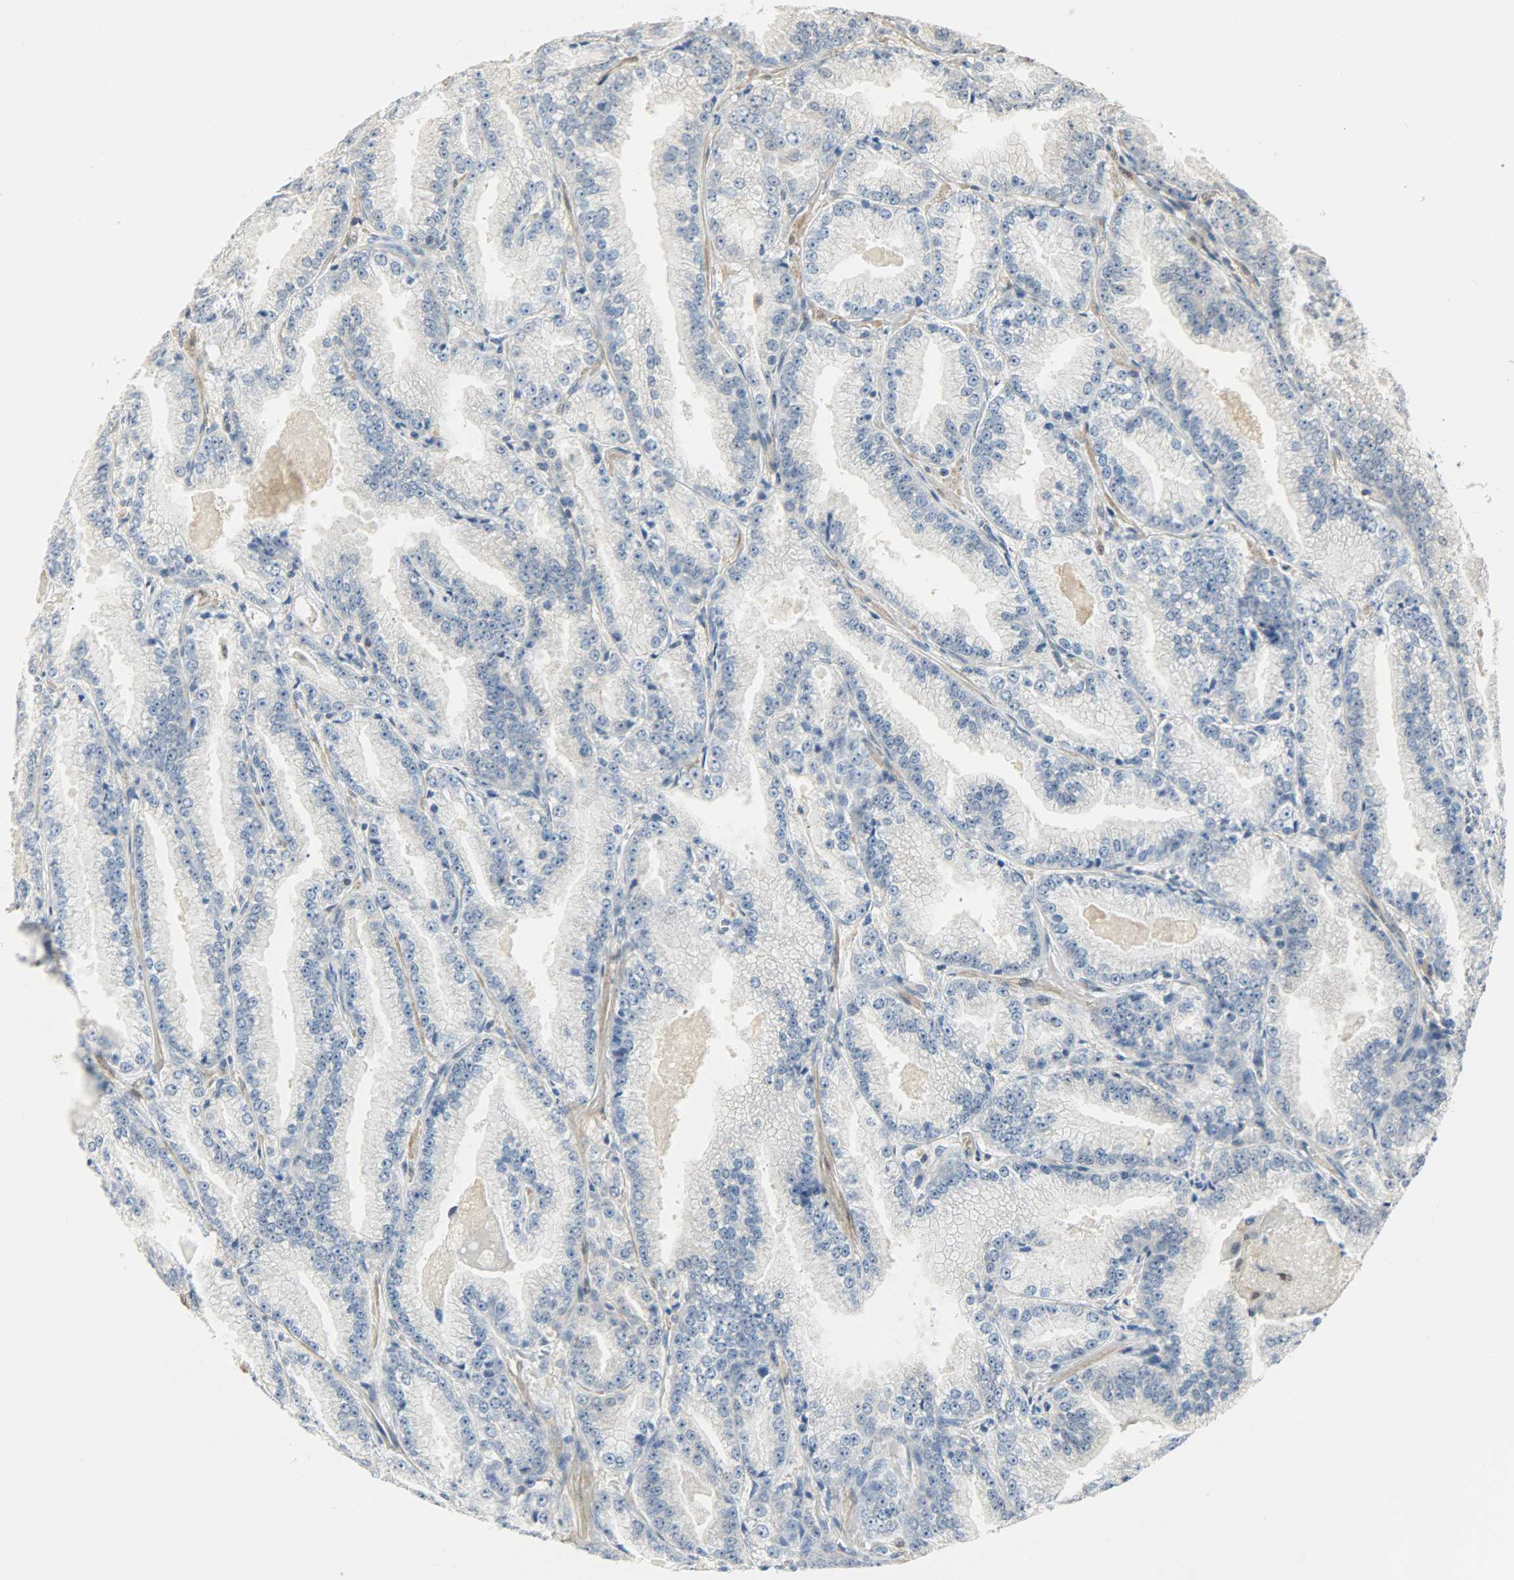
{"staining": {"intensity": "negative", "quantity": "none", "location": "none"}, "tissue": "prostate cancer", "cell_type": "Tumor cells", "image_type": "cancer", "snomed": [{"axis": "morphology", "description": "Adenocarcinoma, High grade"}, {"axis": "topography", "description": "Prostate"}], "caption": "DAB immunohistochemical staining of adenocarcinoma (high-grade) (prostate) displays no significant staining in tumor cells.", "gene": "NPEPL1", "patient": {"sex": "male", "age": 61}}